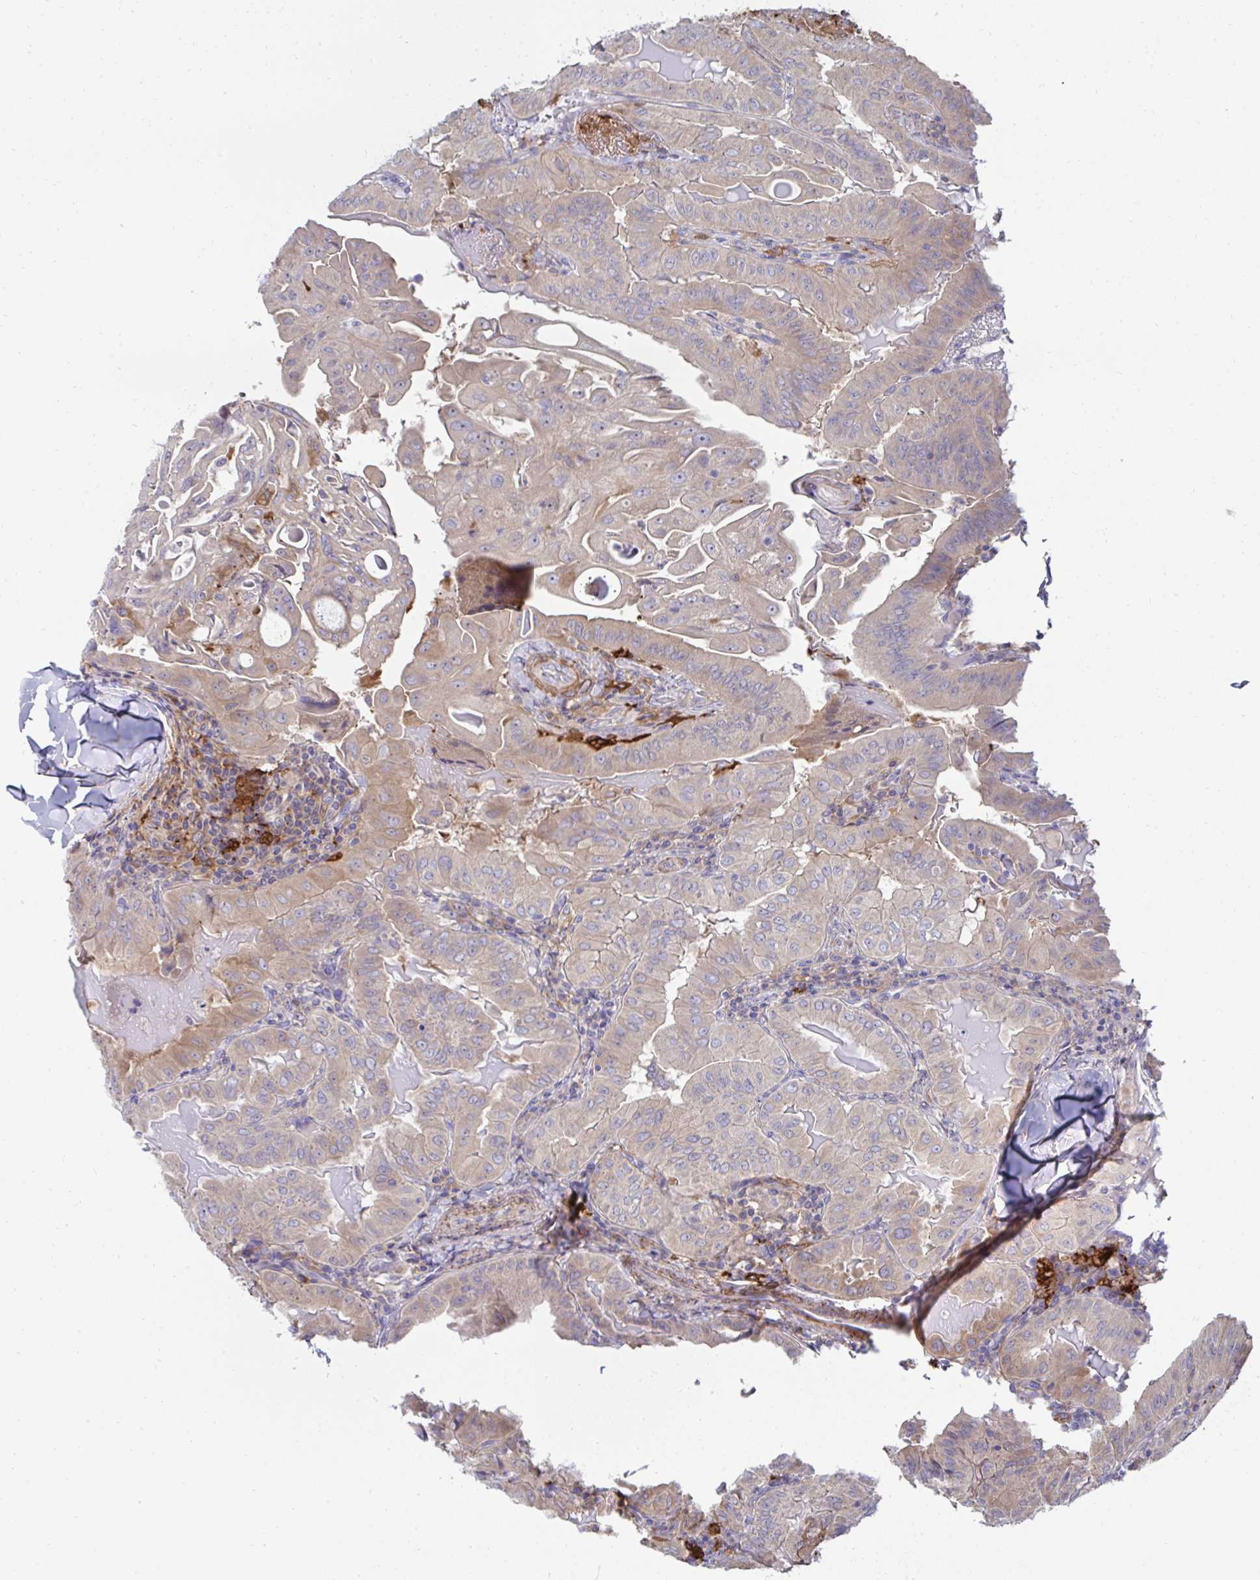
{"staining": {"intensity": "moderate", "quantity": "25%-75%", "location": "cytoplasmic/membranous"}, "tissue": "thyroid cancer", "cell_type": "Tumor cells", "image_type": "cancer", "snomed": [{"axis": "morphology", "description": "Papillary adenocarcinoma, NOS"}, {"axis": "topography", "description": "Thyroid gland"}], "caption": "Protein analysis of papillary adenocarcinoma (thyroid) tissue reveals moderate cytoplasmic/membranous staining in approximately 25%-75% of tumor cells. Using DAB (3,3'-diaminobenzidine) (brown) and hematoxylin (blue) stains, captured at high magnification using brightfield microscopy.", "gene": "FBXL13", "patient": {"sex": "female", "age": 68}}